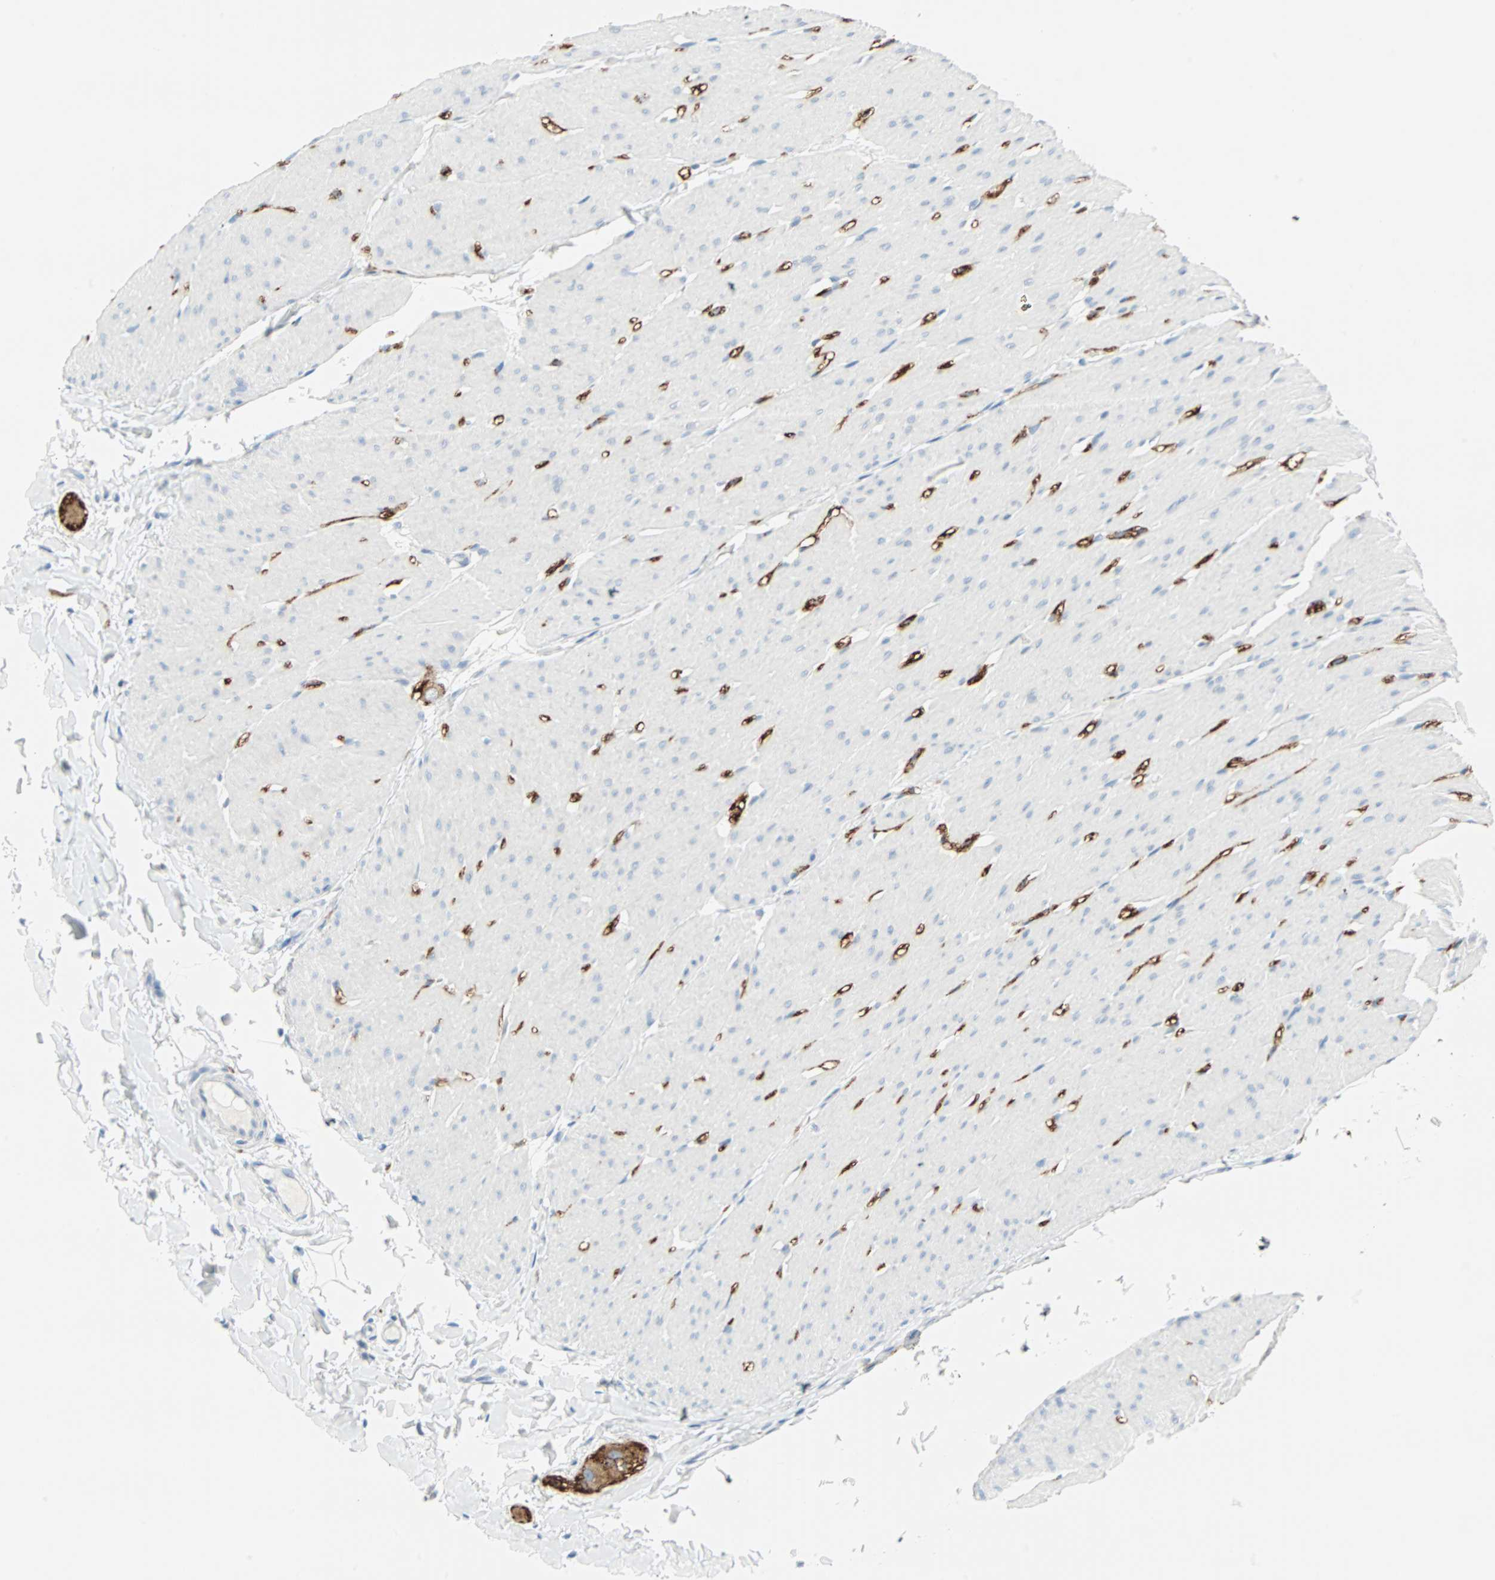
{"staining": {"intensity": "negative", "quantity": "none", "location": "none"}, "tissue": "colon", "cell_type": "Endothelial cells", "image_type": "normal", "snomed": [{"axis": "morphology", "description": "Normal tissue, NOS"}, {"axis": "topography", "description": "Smooth muscle"}, {"axis": "topography", "description": "Colon"}], "caption": "Immunohistochemistry histopathology image of normal colon: colon stained with DAB displays no significant protein positivity in endothelial cells.", "gene": "STX1A", "patient": {"sex": "male", "age": 67}}